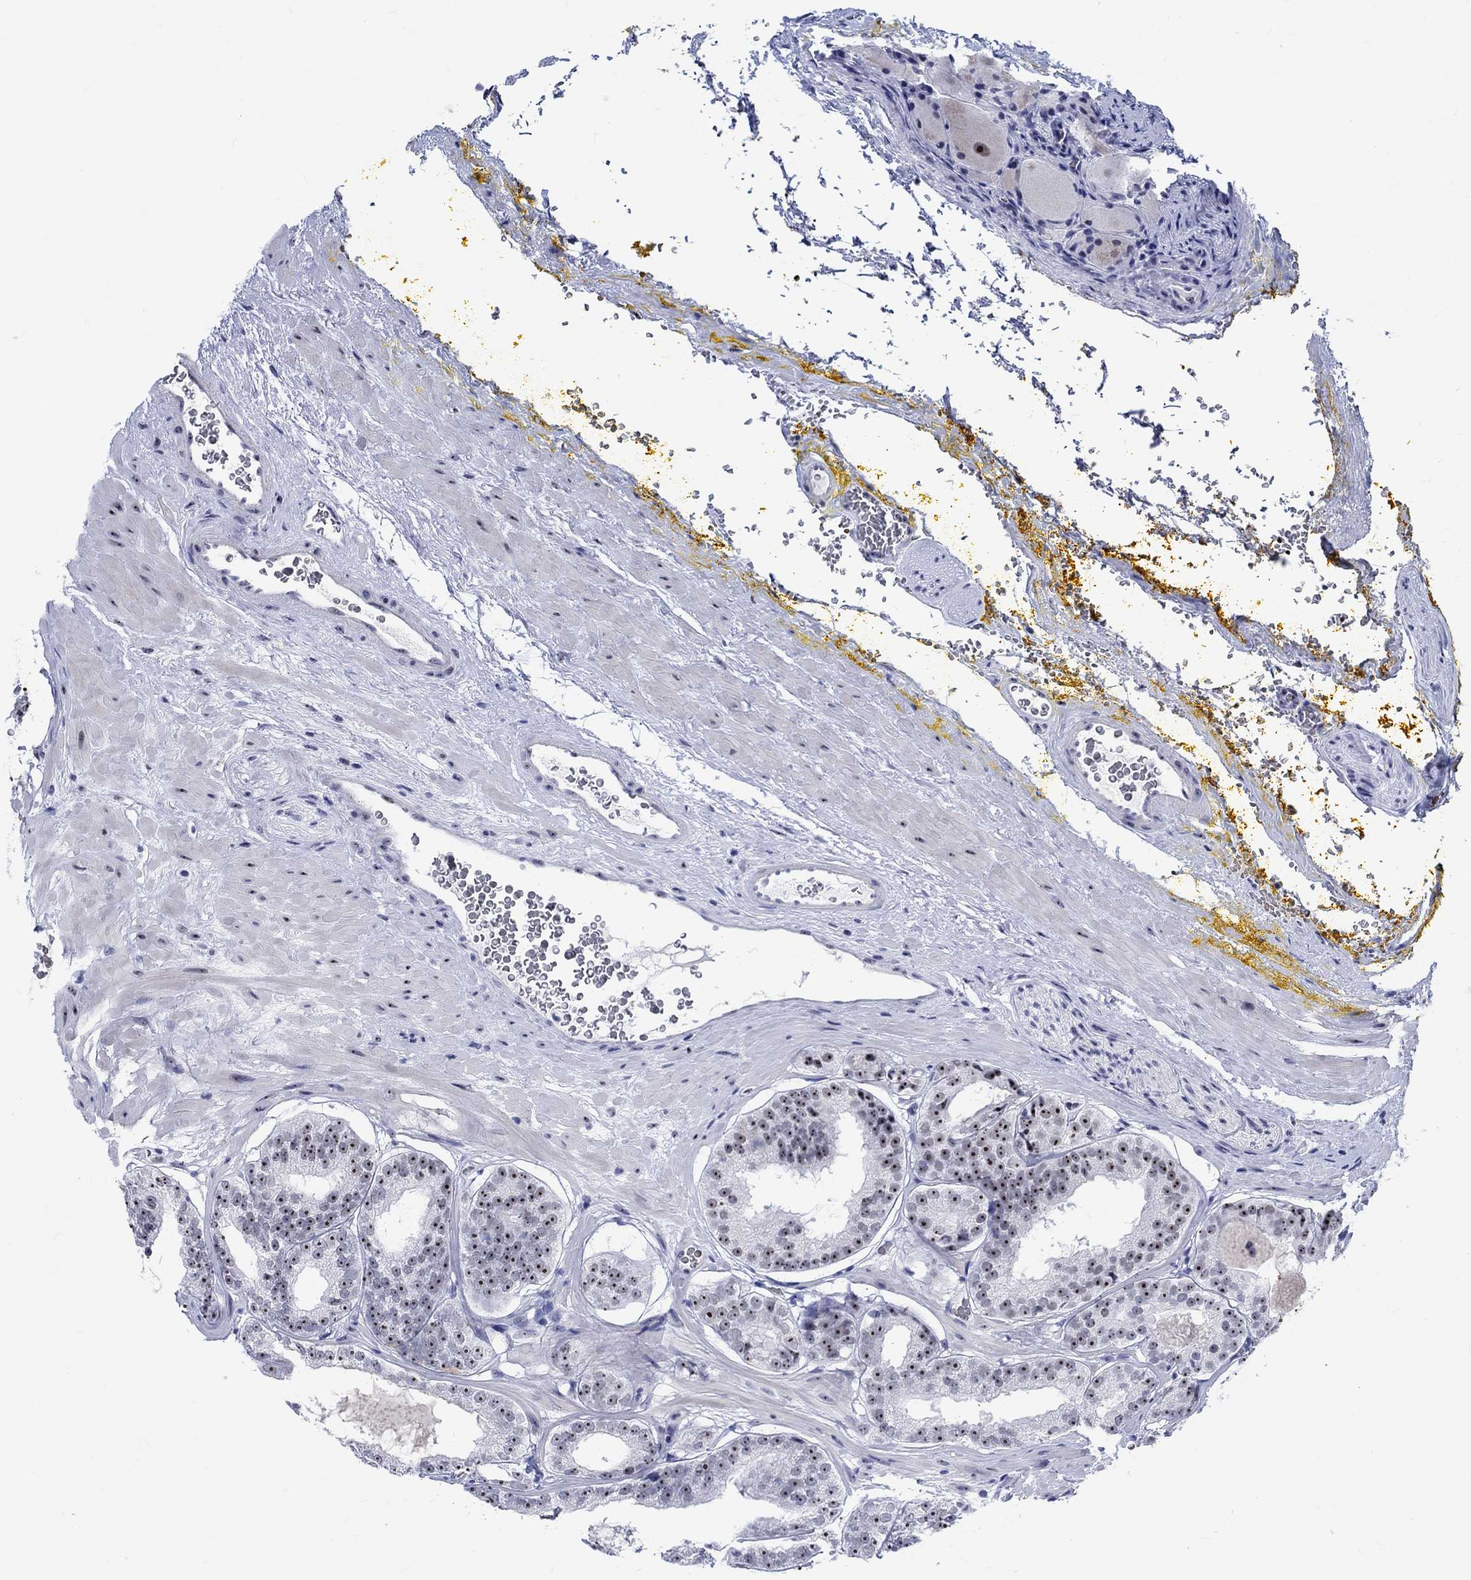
{"staining": {"intensity": "strong", "quantity": "25%-75%", "location": "nuclear"}, "tissue": "prostate cancer", "cell_type": "Tumor cells", "image_type": "cancer", "snomed": [{"axis": "morphology", "description": "Adenocarcinoma, Low grade"}, {"axis": "topography", "description": "Prostate"}], "caption": "Adenocarcinoma (low-grade) (prostate) stained with a brown dye displays strong nuclear positive expression in about 25%-75% of tumor cells.", "gene": "ZNF446", "patient": {"sex": "male", "age": 60}}